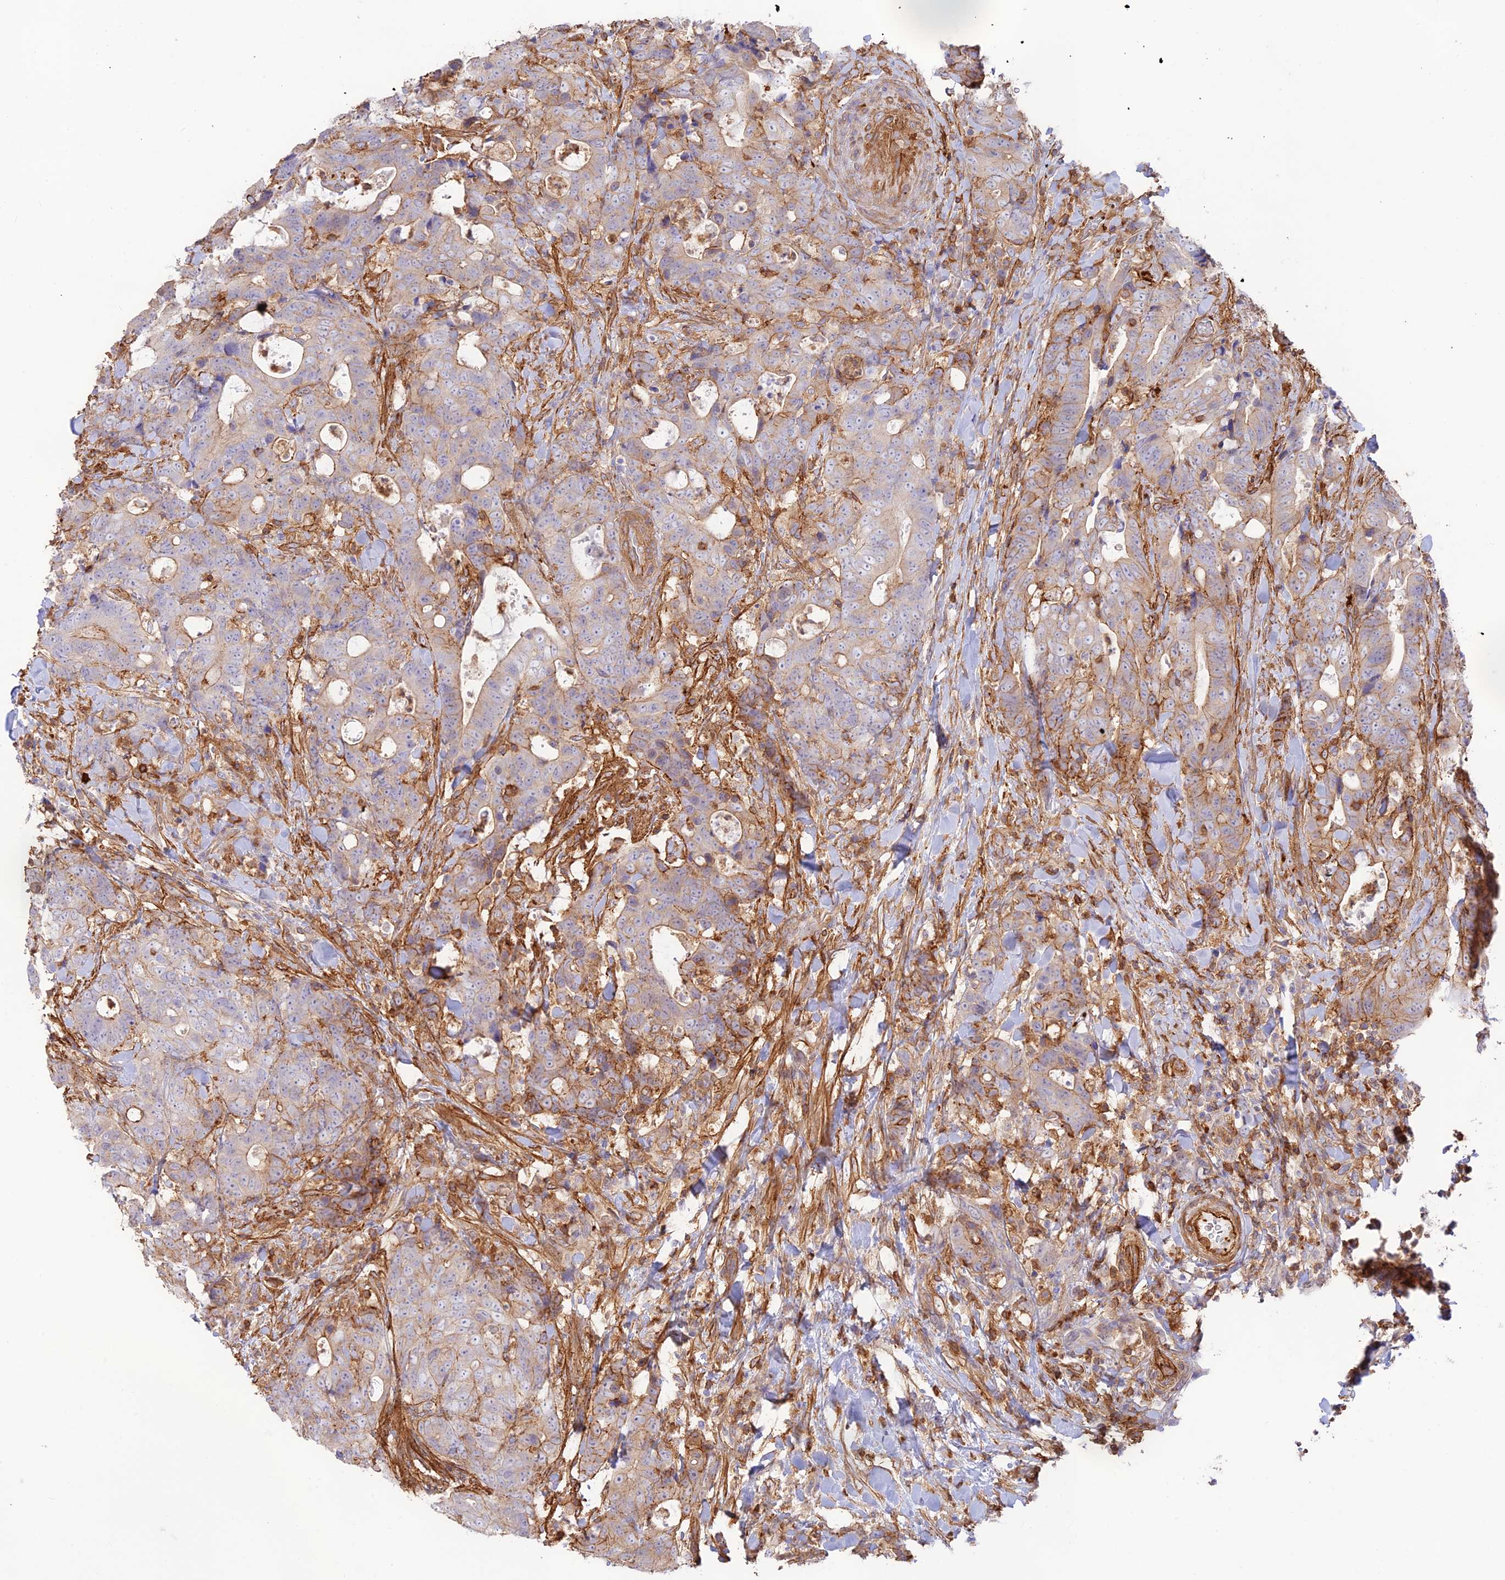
{"staining": {"intensity": "moderate", "quantity": "<25%", "location": "cytoplasmic/membranous"}, "tissue": "colorectal cancer", "cell_type": "Tumor cells", "image_type": "cancer", "snomed": [{"axis": "morphology", "description": "Adenocarcinoma, NOS"}, {"axis": "topography", "description": "Colon"}], "caption": "High-power microscopy captured an IHC photomicrograph of colorectal cancer, revealing moderate cytoplasmic/membranous positivity in approximately <25% of tumor cells.", "gene": "DENND1C", "patient": {"sex": "female", "age": 82}}